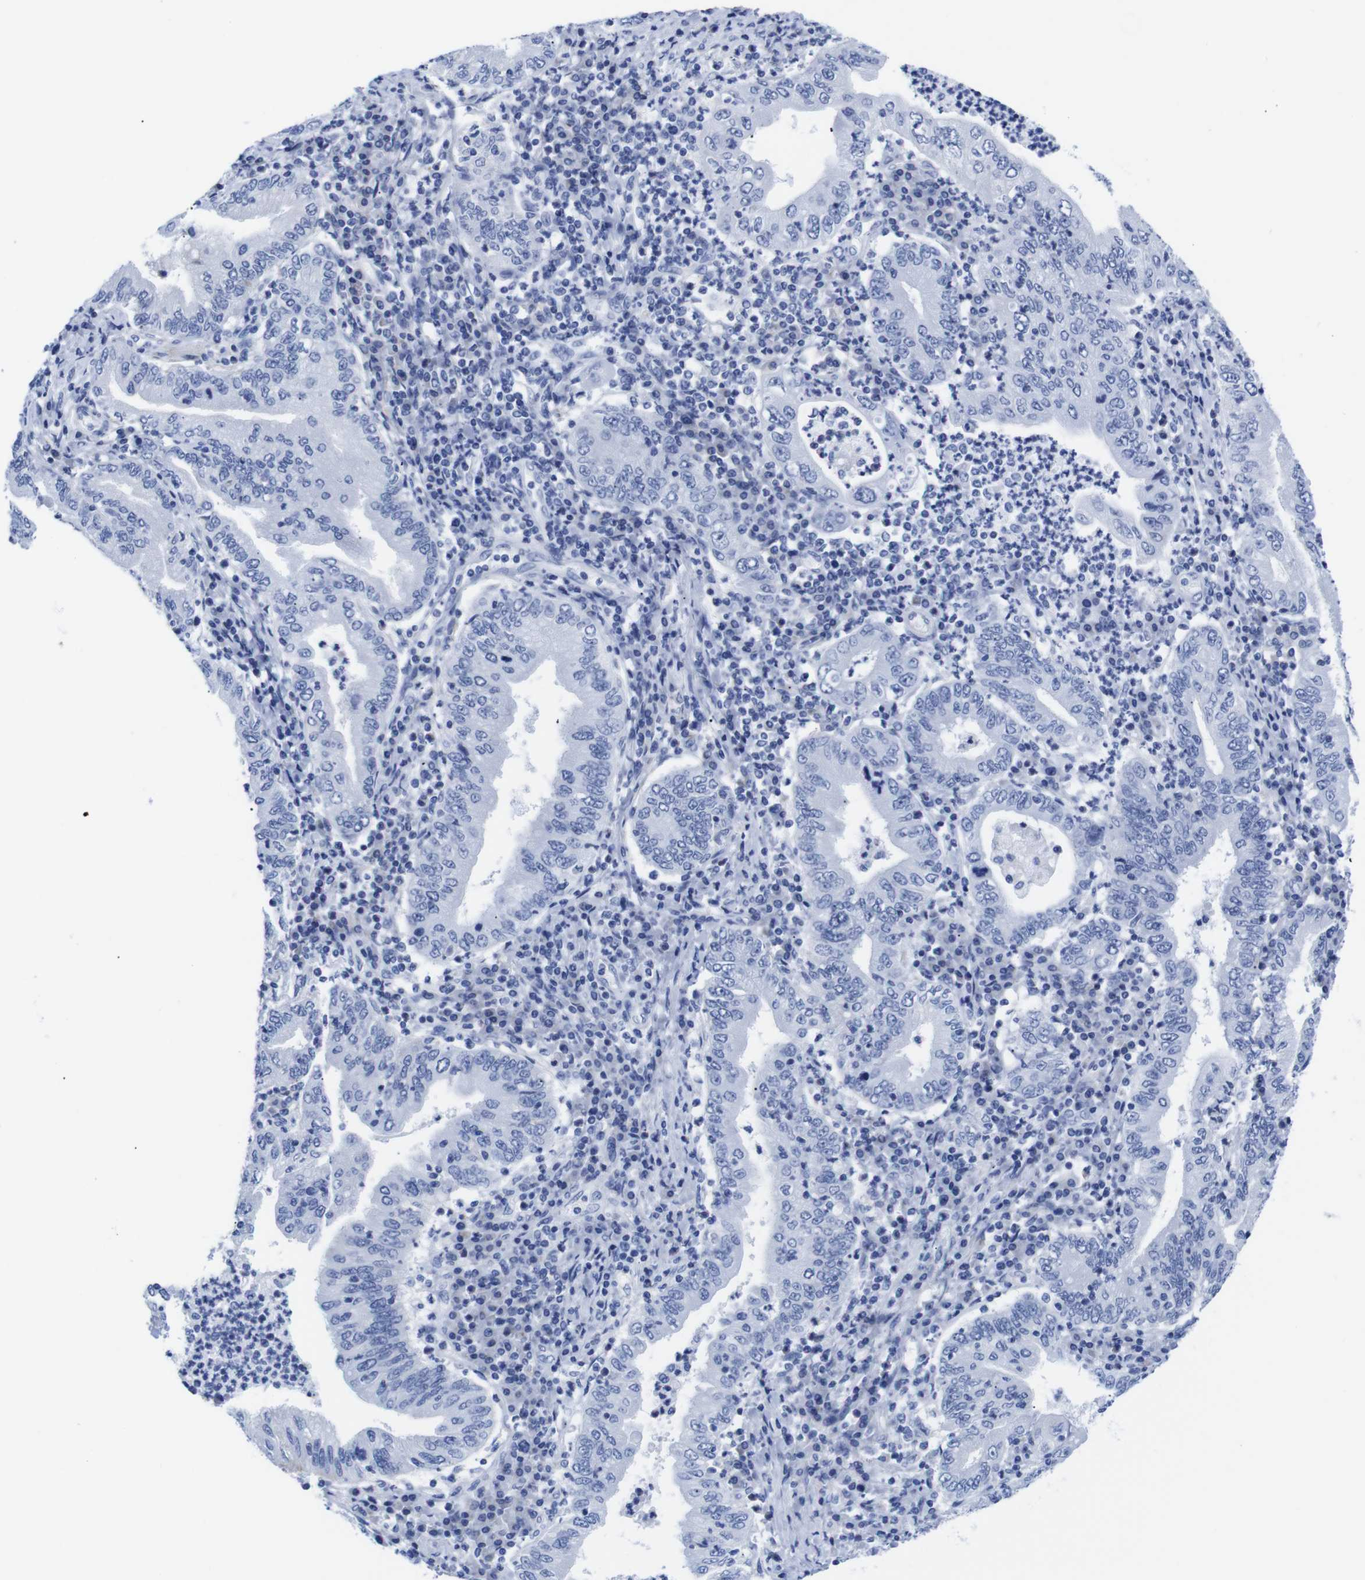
{"staining": {"intensity": "negative", "quantity": "none", "location": "none"}, "tissue": "stomach cancer", "cell_type": "Tumor cells", "image_type": "cancer", "snomed": [{"axis": "morphology", "description": "Normal tissue, NOS"}, {"axis": "morphology", "description": "Adenocarcinoma, NOS"}, {"axis": "topography", "description": "Esophagus"}, {"axis": "topography", "description": "Stomach, upper"}, {"axis": "topography", "description": "Peripheral nerve tissue"}], "caption": "The immunohistochemistry histopathology image has no significant positivity in tumor cells of stomach cancer (adenocarcinoma) tissue.", "gene": "LRRC55", "patient": {"sex": "male", "age": 62}}